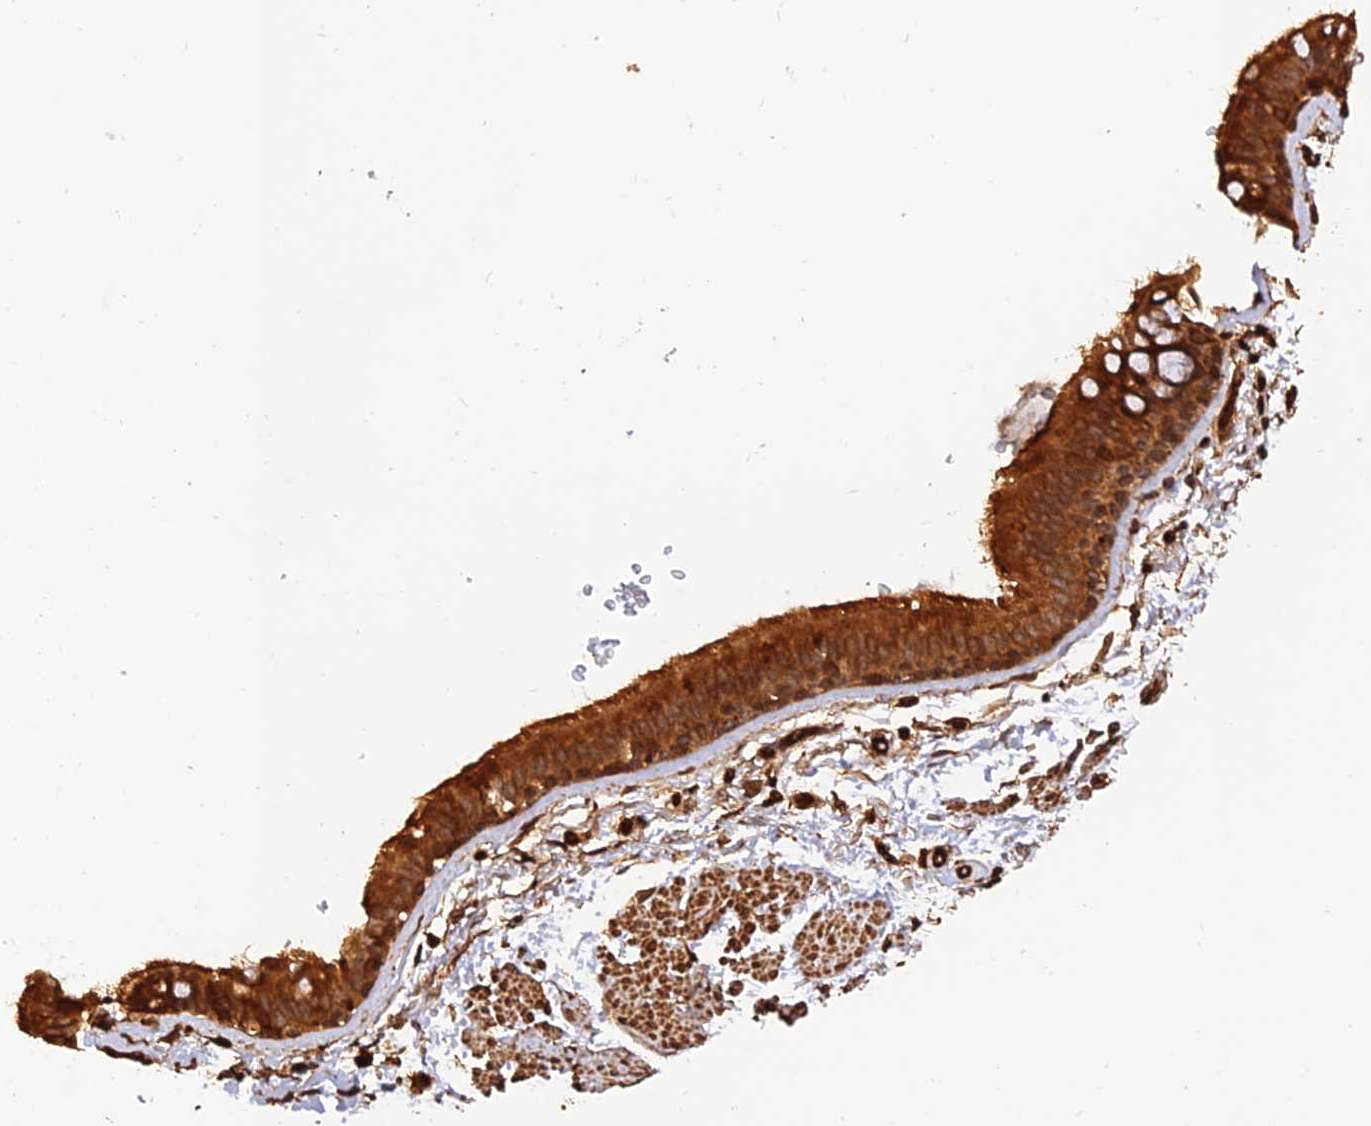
{"staining": {"intensity": "strong", "quantity": ">75%", "location": "cytoplasmic/membranous"}, "tissue": "bronchus", "cell_type": "Respiratory epithelial cells", "image_type": "normal", "snomed": [{"axis": "morphology", "description": "Normal tissue, NOS"}, {"axis": "topography", "description": "Lymph node"}, {"axis": "topography", "description": "Bronchus"}], "caption": "High-power microscopy captured an immunohistochemistry image of unremarkable bronchus, revealing strong cytoplasmic/membranous positivity in approximately >75% of respiratory epithelial cells.", "gene": "CREBL2", "patient": {"sex": "female", "age": 70}}